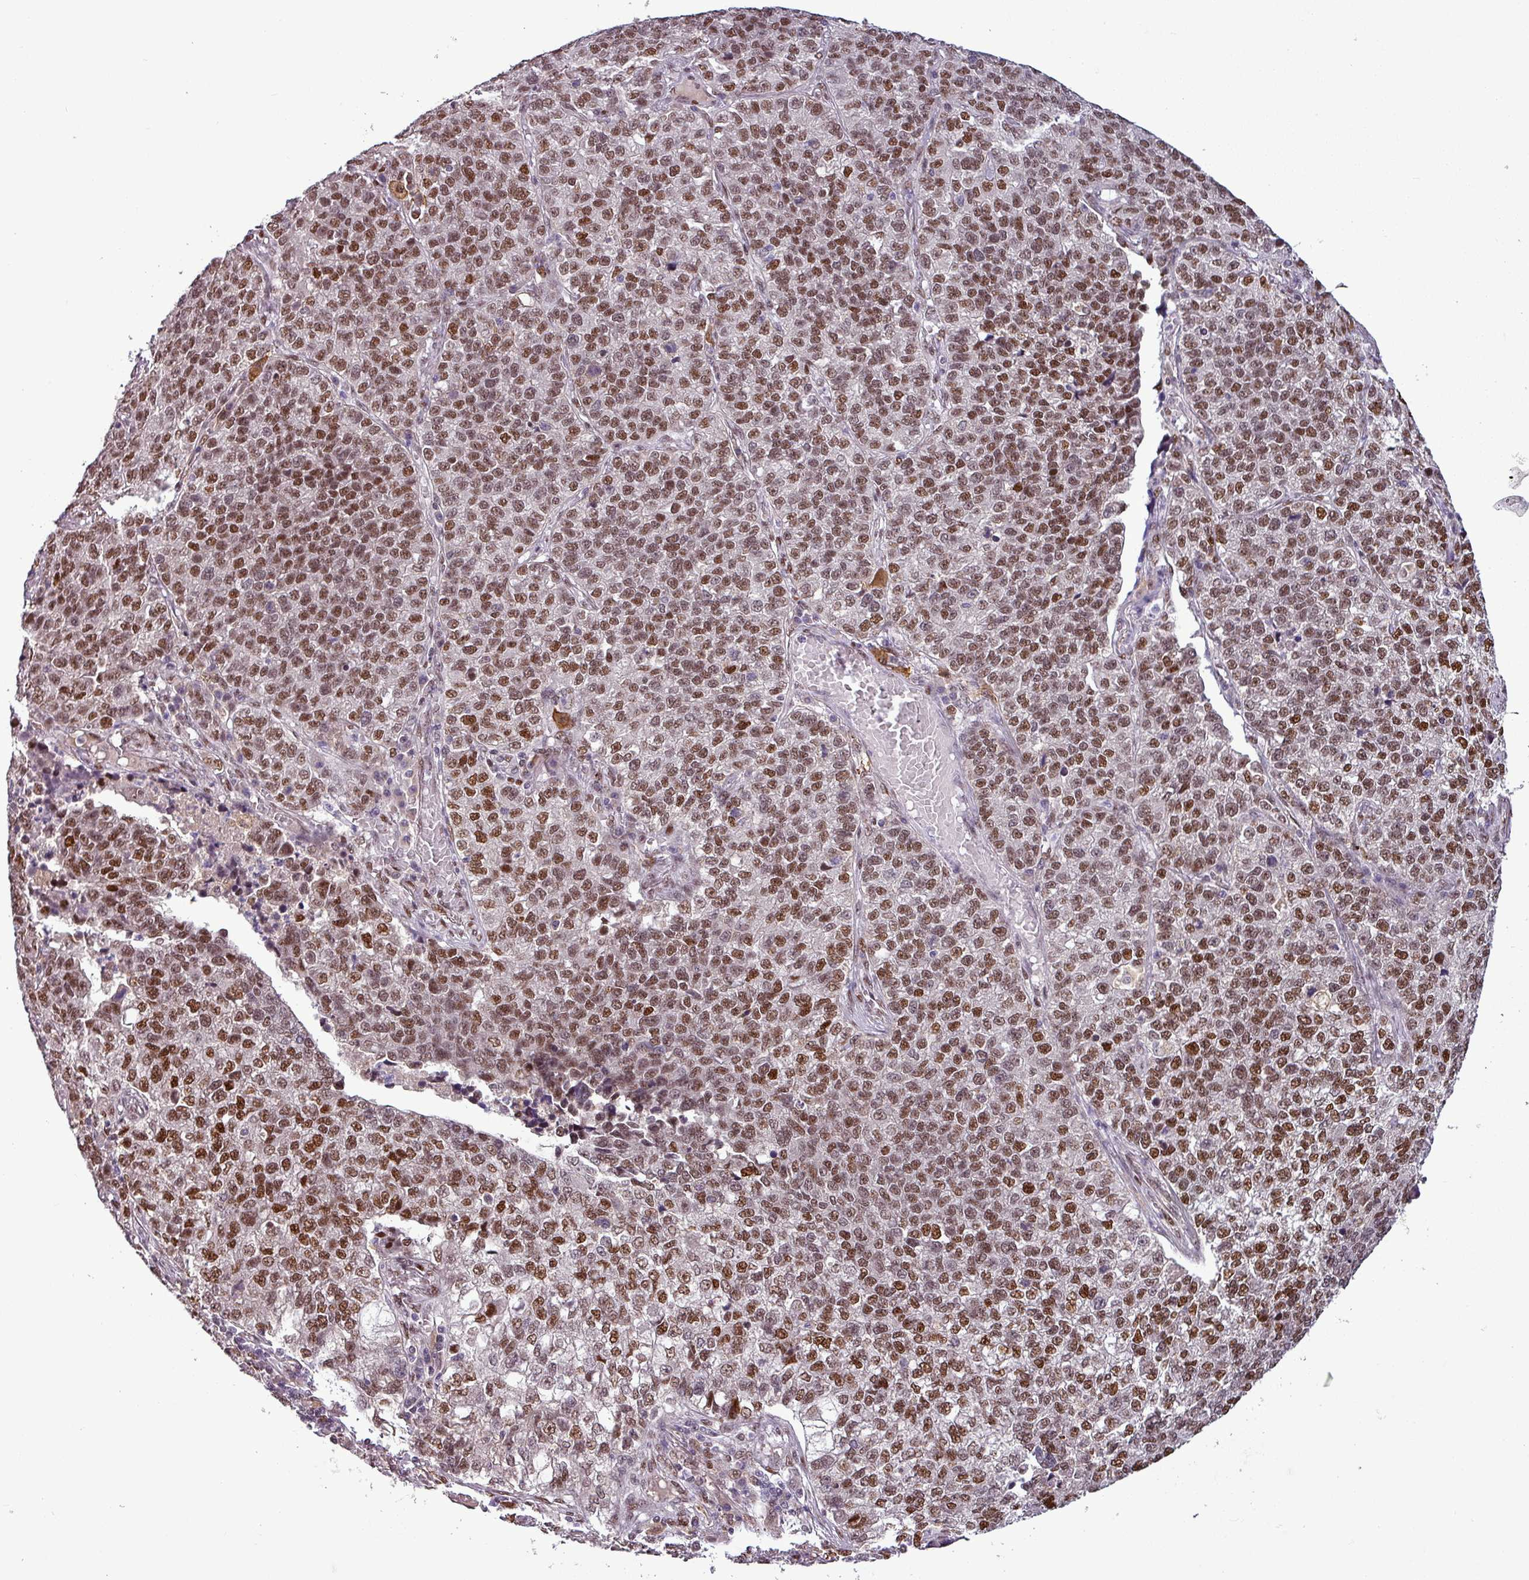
{"staining": {"intensity": "strong", "quantity": ">75%", "location": "nuclear"}, "tissue": "lung cancer", "cell_type": "Tumor cells", "image_type": "cancer", "snomed": [{"axis": "morphology", "description": "Adenocarcinoma, NOS"}, {"axis": "topography", "description": "Lung"}], "caption": "High-power microscopy captured an IHC micrograph of lung adenocarcinoma, revealing strong nuclear staining in about >75% of tumor cells.", "gene": "IRF2BPL", "patient": {"sex": "male", "age": 49}}